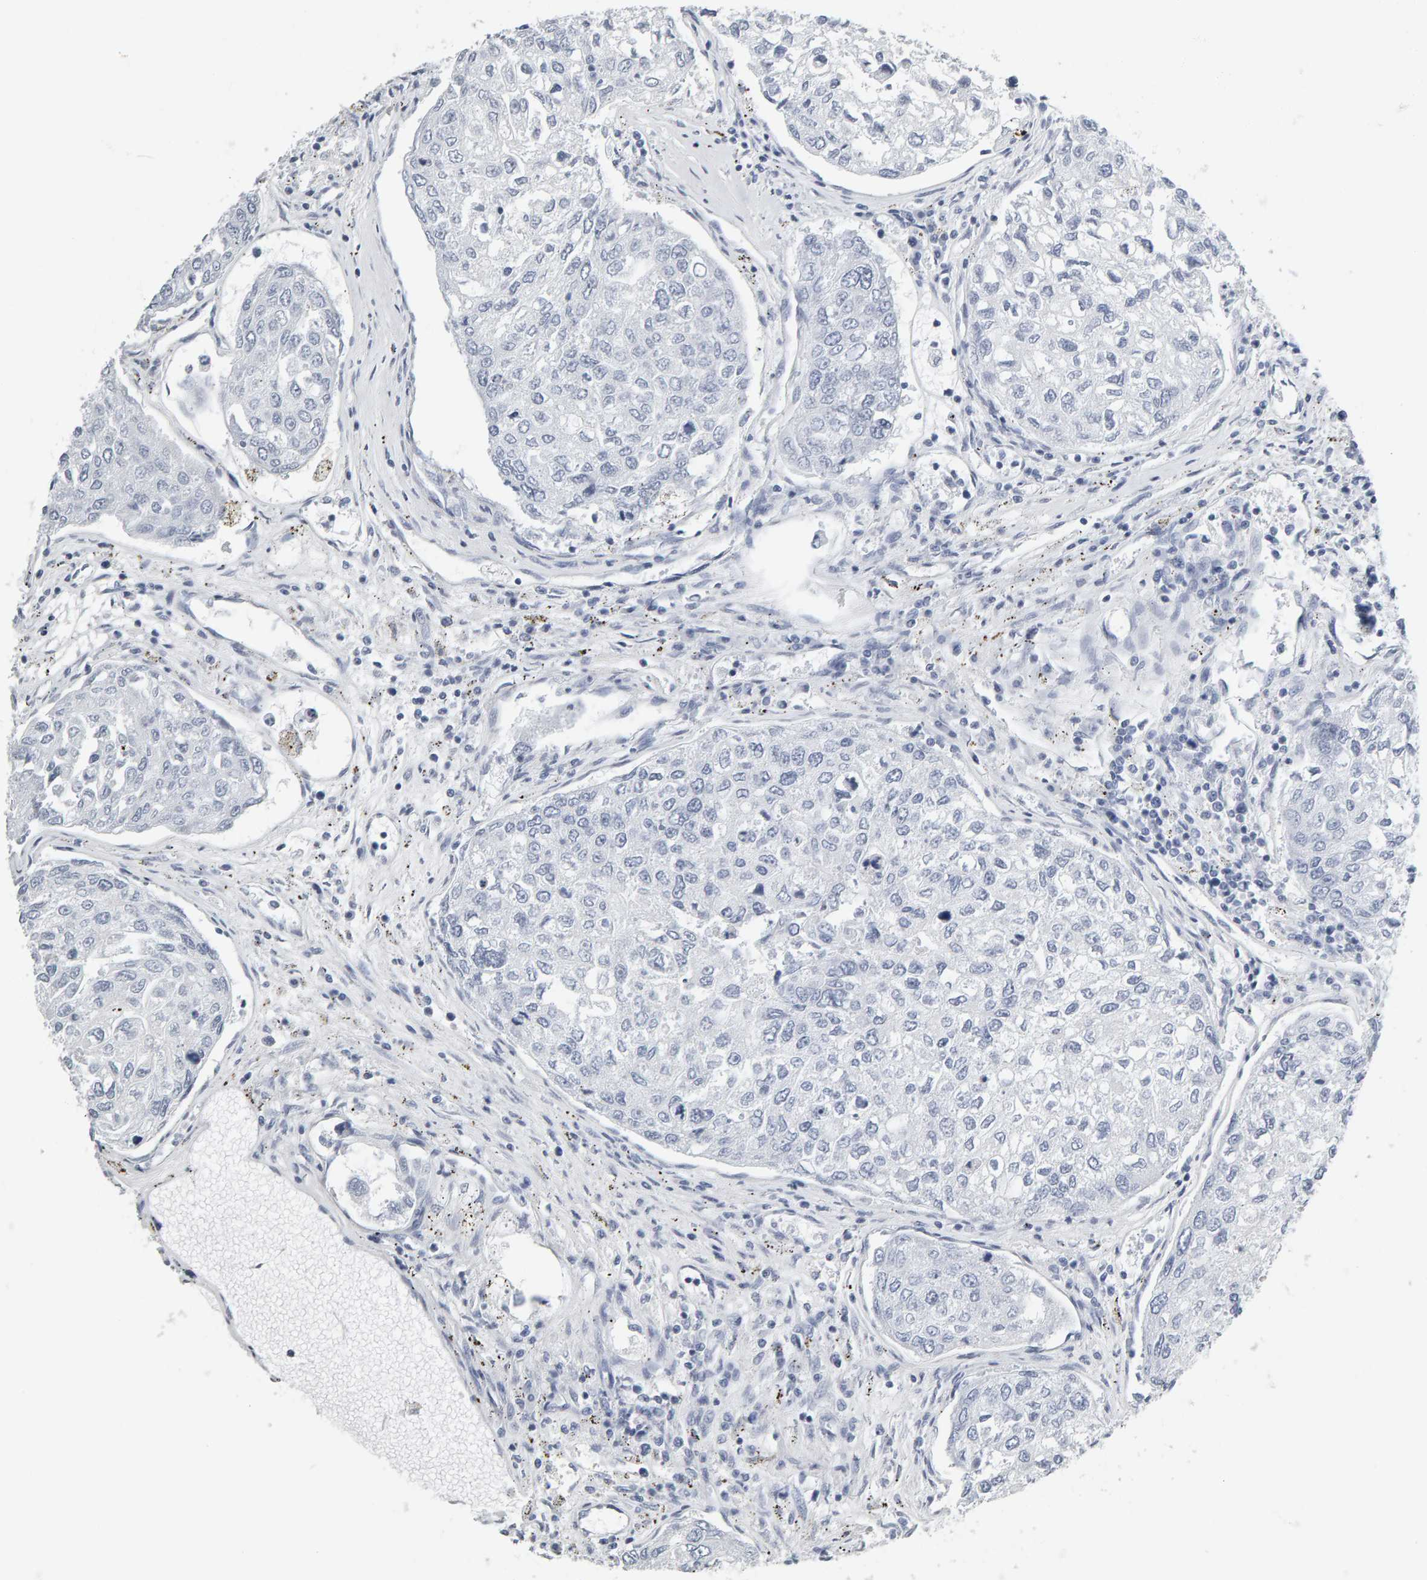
{"staining": {"intensity": "negative", "quantity": "none", "location": "none"}, "tissue": "urothelial cancer", "cell_type": "Tumor cells", "image_type": "cancer", "snomed": [{"axis": "morphology", "description": "Urothelial carcinoma, High grade"}, {"axis": "topography", "description": "Lymph node"}, {"axis": "topography", "description": "Urinary bladder"}], "caption": "Human high-grade urothelial carcinoma stained for a protein using immunohistochemistry (IHC) demonstrates no positivity in tumor cells.", "gene": "SPACA3", "patient": {"sex": "male", "age": 51}}